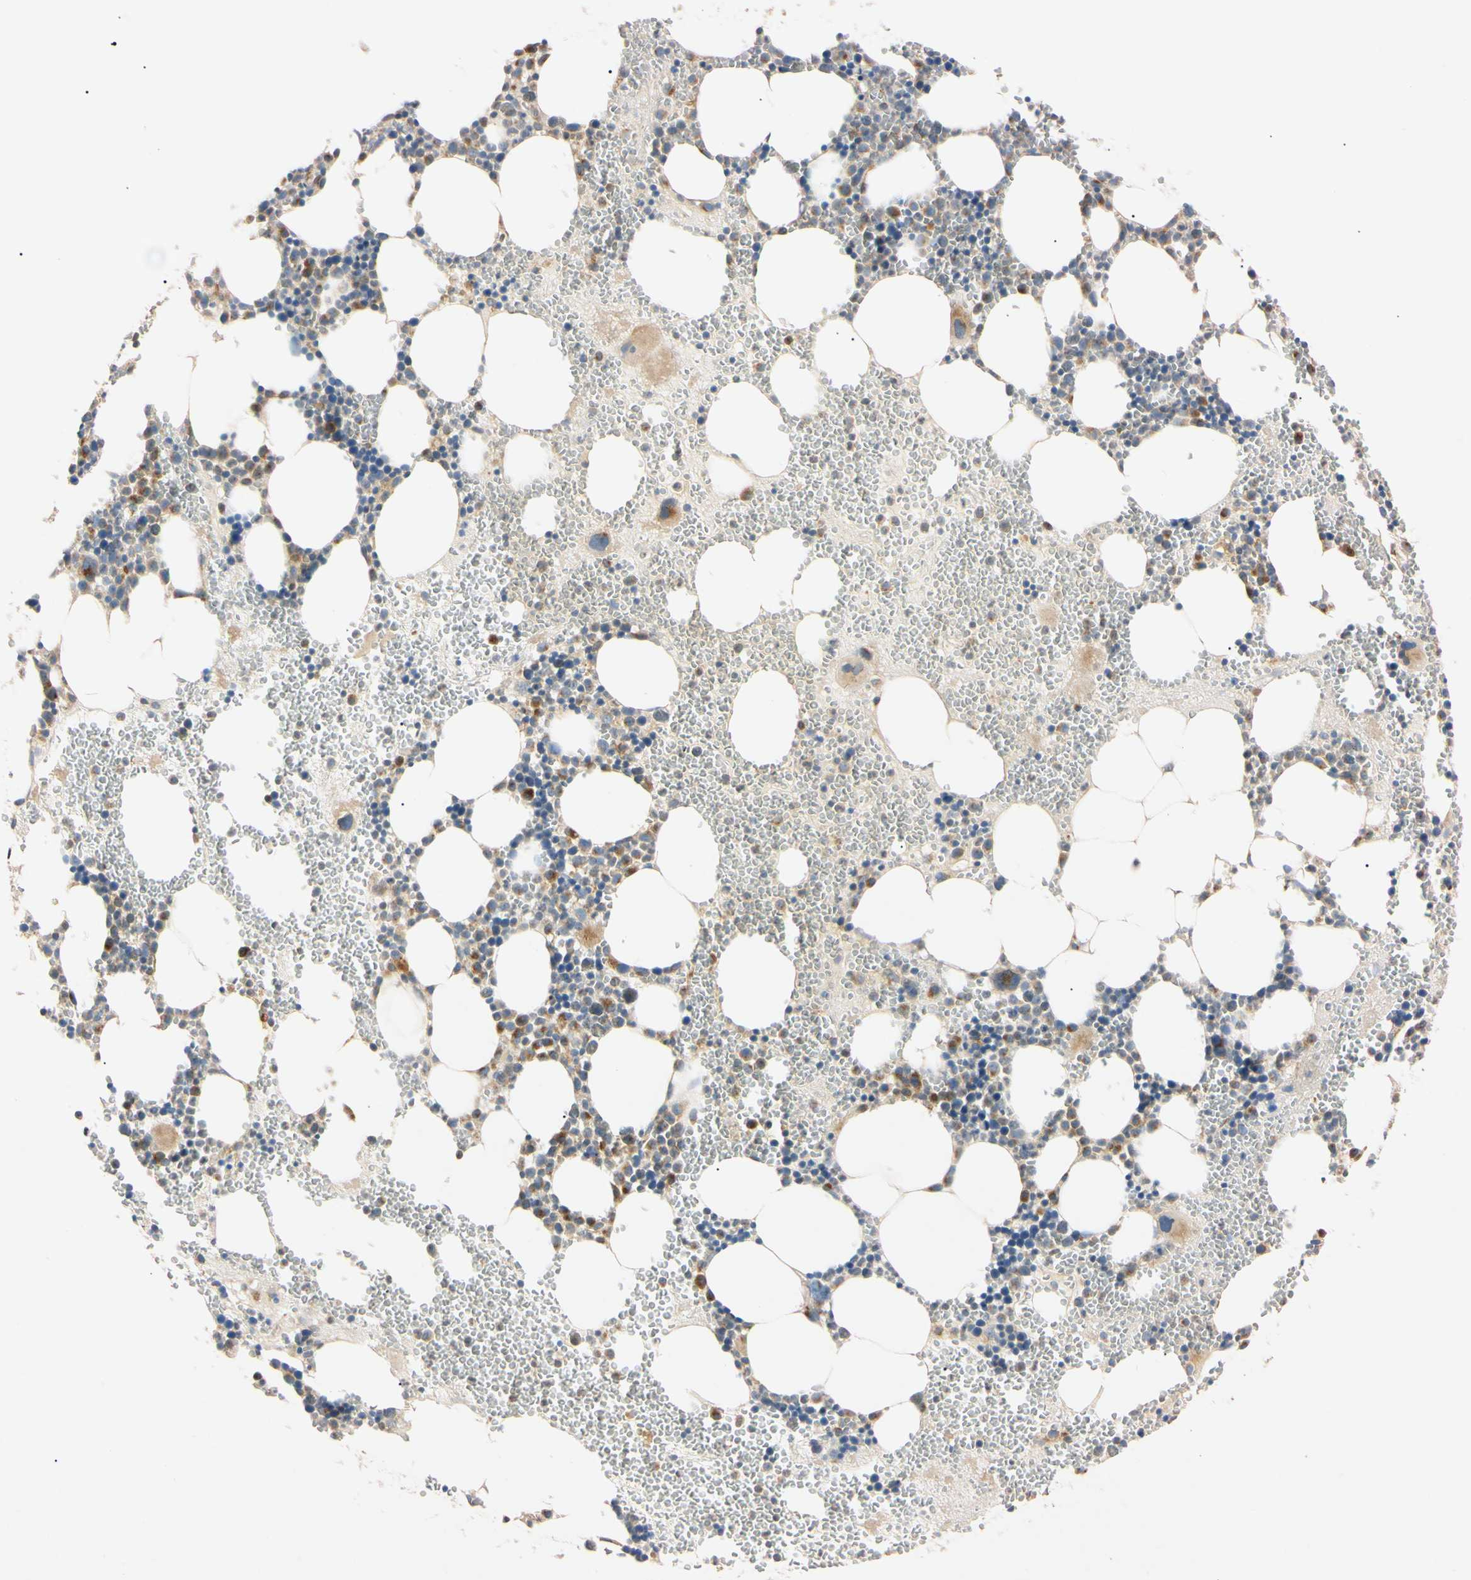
{"staining": {"intensity": "moderate", "quantity": "<25%", "location": "cytoplasmic/membranous"}, "tissue": "bone marrow", "cell_type": "Hematopoietic cells", "image_type": "normal", "snomed": [{"axis": "morphology", "description": "Normal tissue, NOS"}, {"axis": "morphology", "description": "Inflammation, NOS"}, {"axis": "topography", "description": "Bone marrow"}], "caption": "Brown immunohistochemical staining in unremarkable bone marrow exhibits moderate cytoplasmic/membranous positivity in approximately <25% of hematopoietic cells.", "gene": "IER3IP1", "patient": {"sex": "female", "age": 76}}